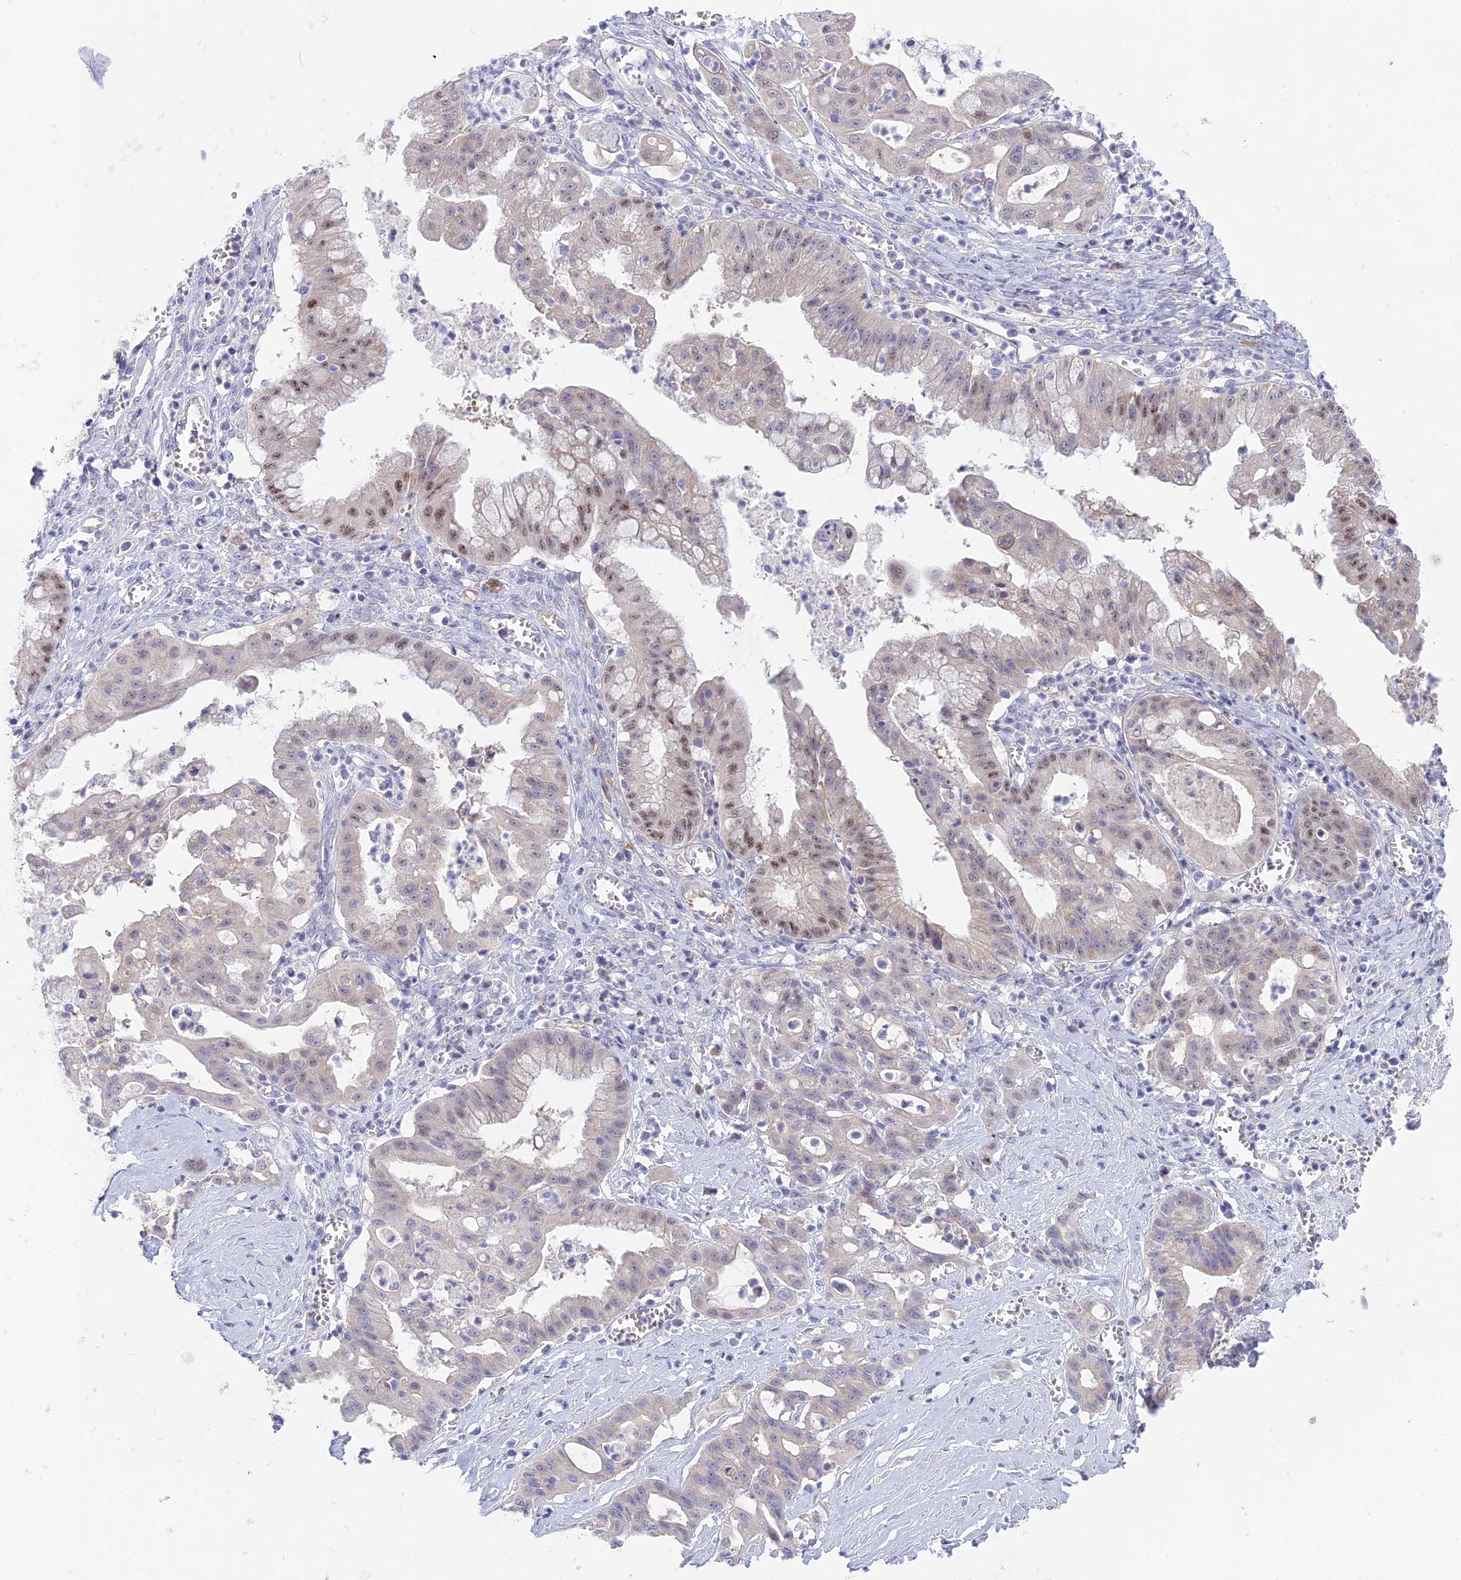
{"staining": {"intensity": "moderate", "quantity": "<25%", "location": "nuclear"}, "tissue": "ovarian cancer", "cell_type": "Tumor cells", "image_type": "cancer", "snomed": [{"axis": "morphology", "description": "Cystadenocarcinoma, mucinous, NOS"}, {"axis": "topography", "description": "Ovary"}], "caption": "The immunohistochemical stain highlights moderate nuclear expression in tumor cells of mucinous cystadenocarcinoma (ovarian) tissue.", "gene": "SNTN", "patient": {"sex": "female", "age": 70}}